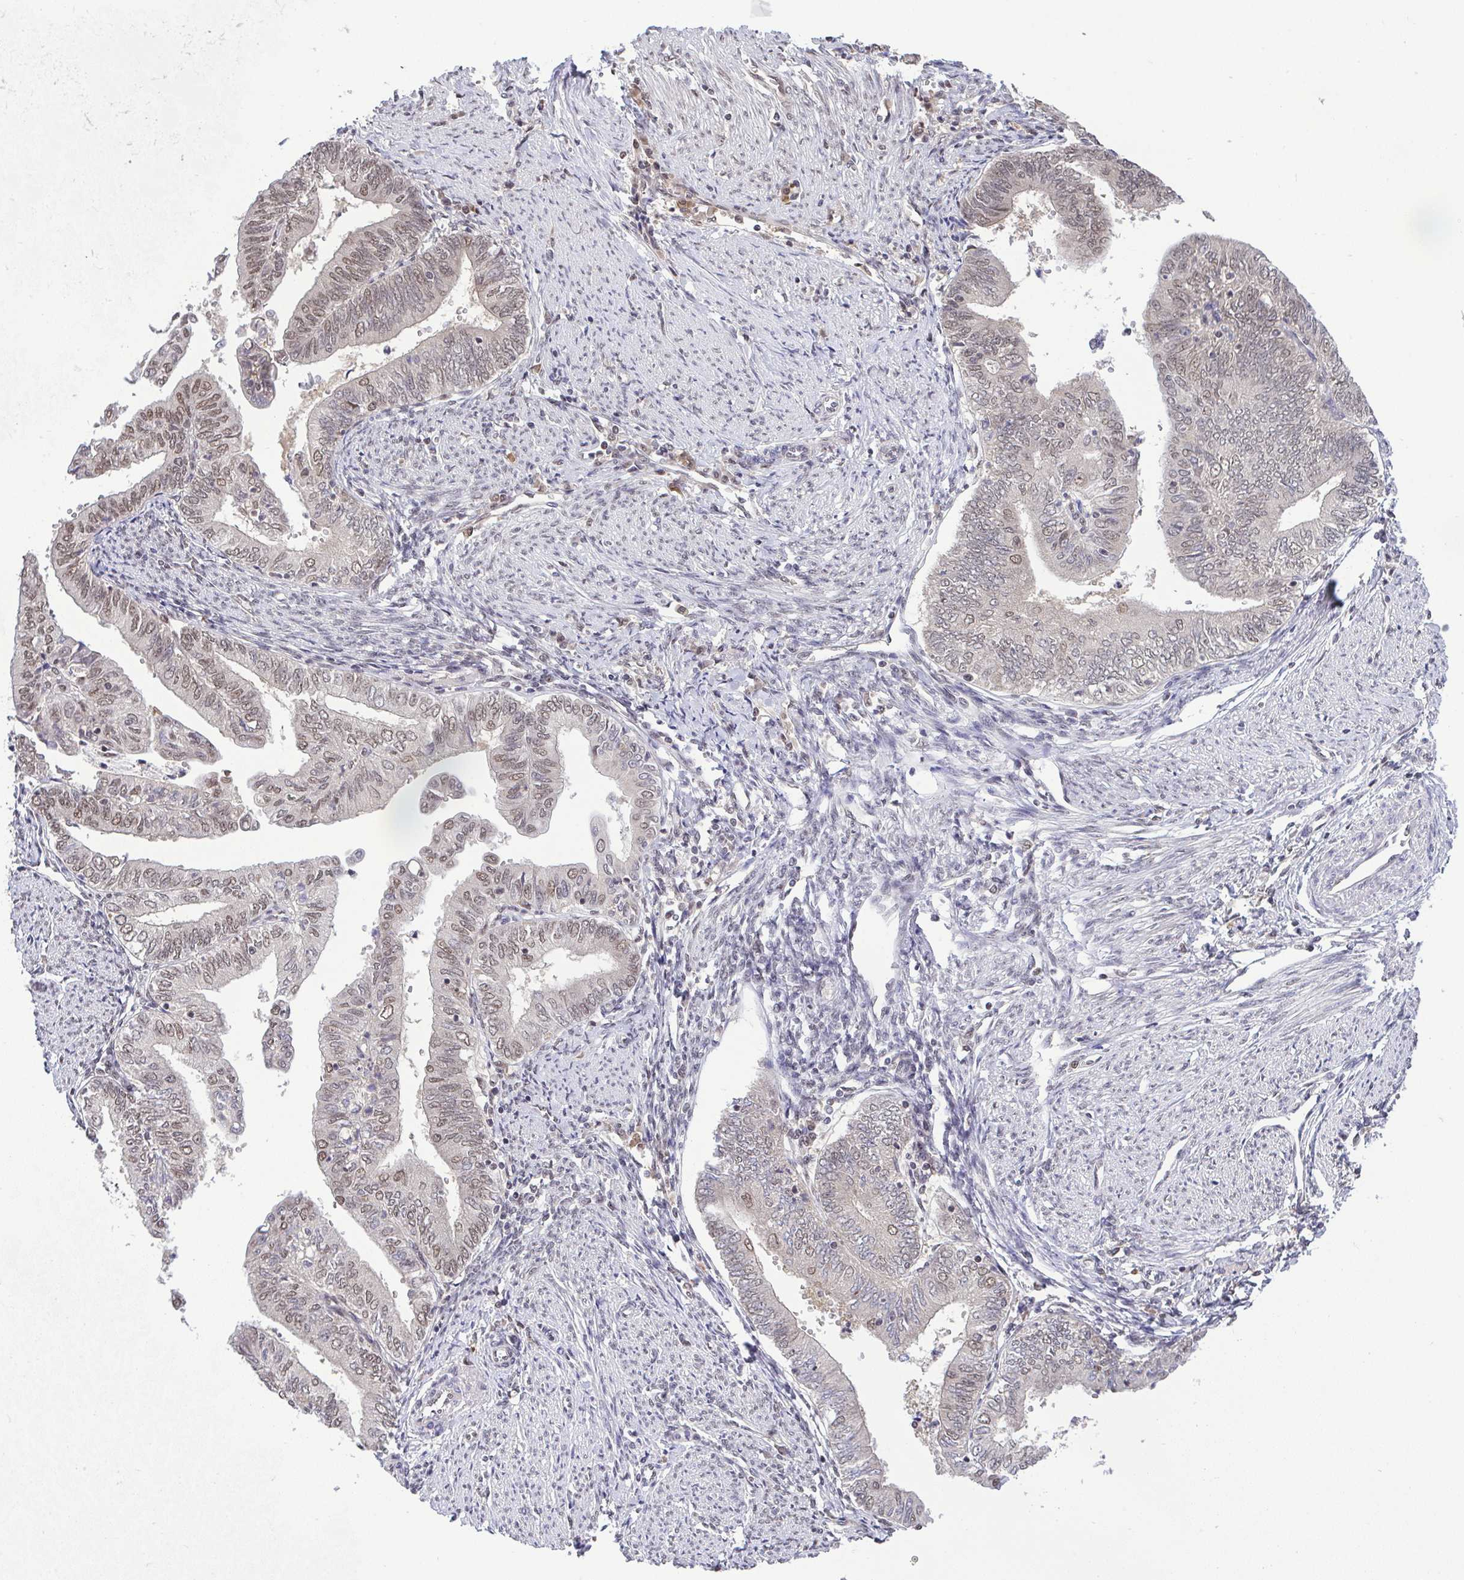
{"staining": {"intensity": "moderate", "quantity": "25%-75%", "location": "nuclear"}, "tissue": "endometrial cancer", "cell_type": "Tumor cells", "image_type": "cancer", "snomed": [{"axis": "morphology", "description": "Adenocarcinoma, NOS"}, {"axis": "topography", "description": "Endometrium"}], "caption": "Immunohistochemistry (IHC) micrograph of neoplastic tissue: endometrial cancer stained using IHC reveals medium levels of moderate protein expression localized specifically in the nuclear of tumor cells, appearing as a nuclear brown color.", "gene": "C9orf64", "patient": {"sex": "female", "age": 66}}